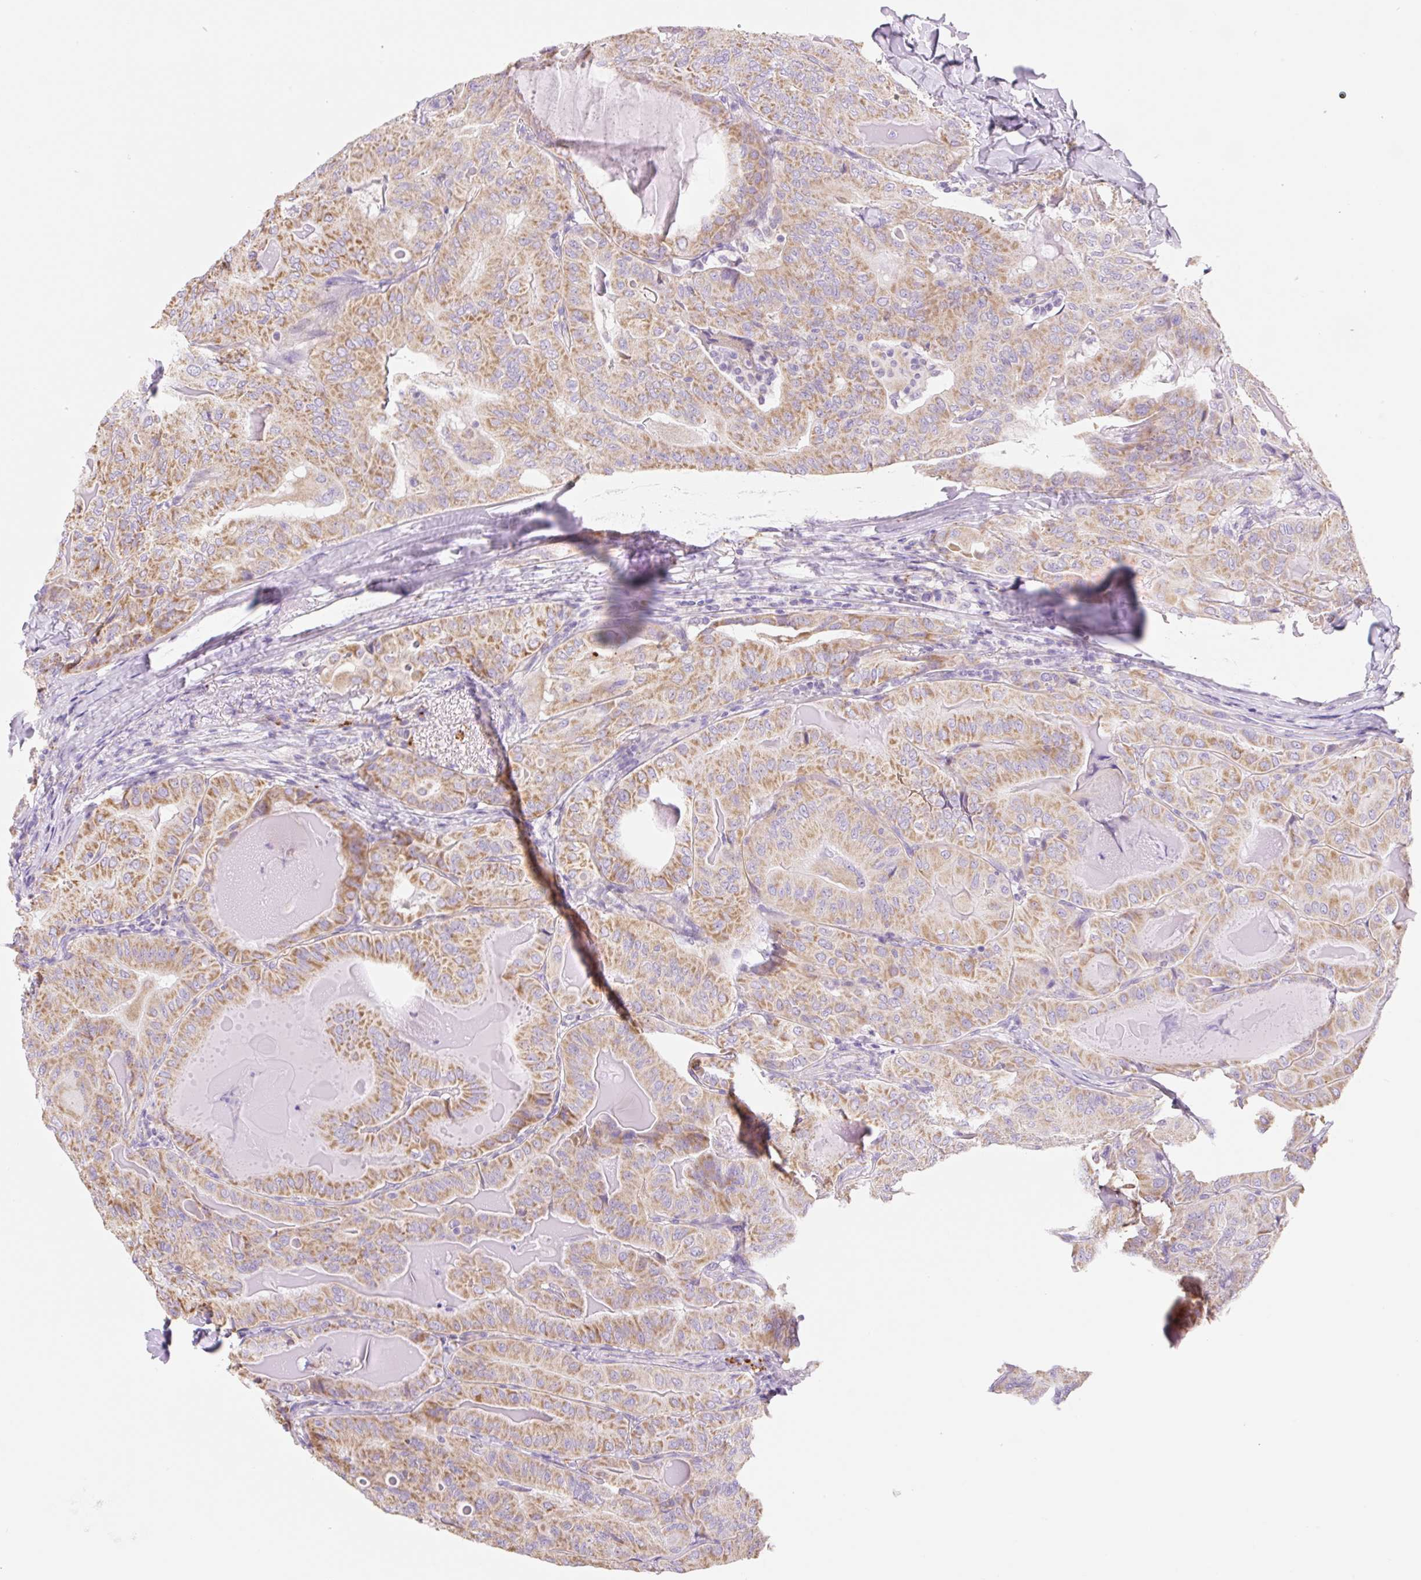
{"staining": {"intensity": "moderate", "quantity": ">75%", "location": "cytoplasmic/membranous"}, "tissue": "thyroid cancer", "cell_type": "Tumor cells", "image_type": "cancer", "snomed": [{"axis": "morphology", "description": "Papillary adenocarcinoma, NOS"}, {"axis": "topography", "description": "Thyroid gland"}], "caption": "Moderate cytoplasmic/membranous expression is present in approximately >75% of tumor cells in thyroid cancer. (DAB (3,3'-diaminobenzidine) IHC with brightfield microscopy, high magnification).", "gene": "CLEC3A", "patient": {"sex": "female", "age": 68}}